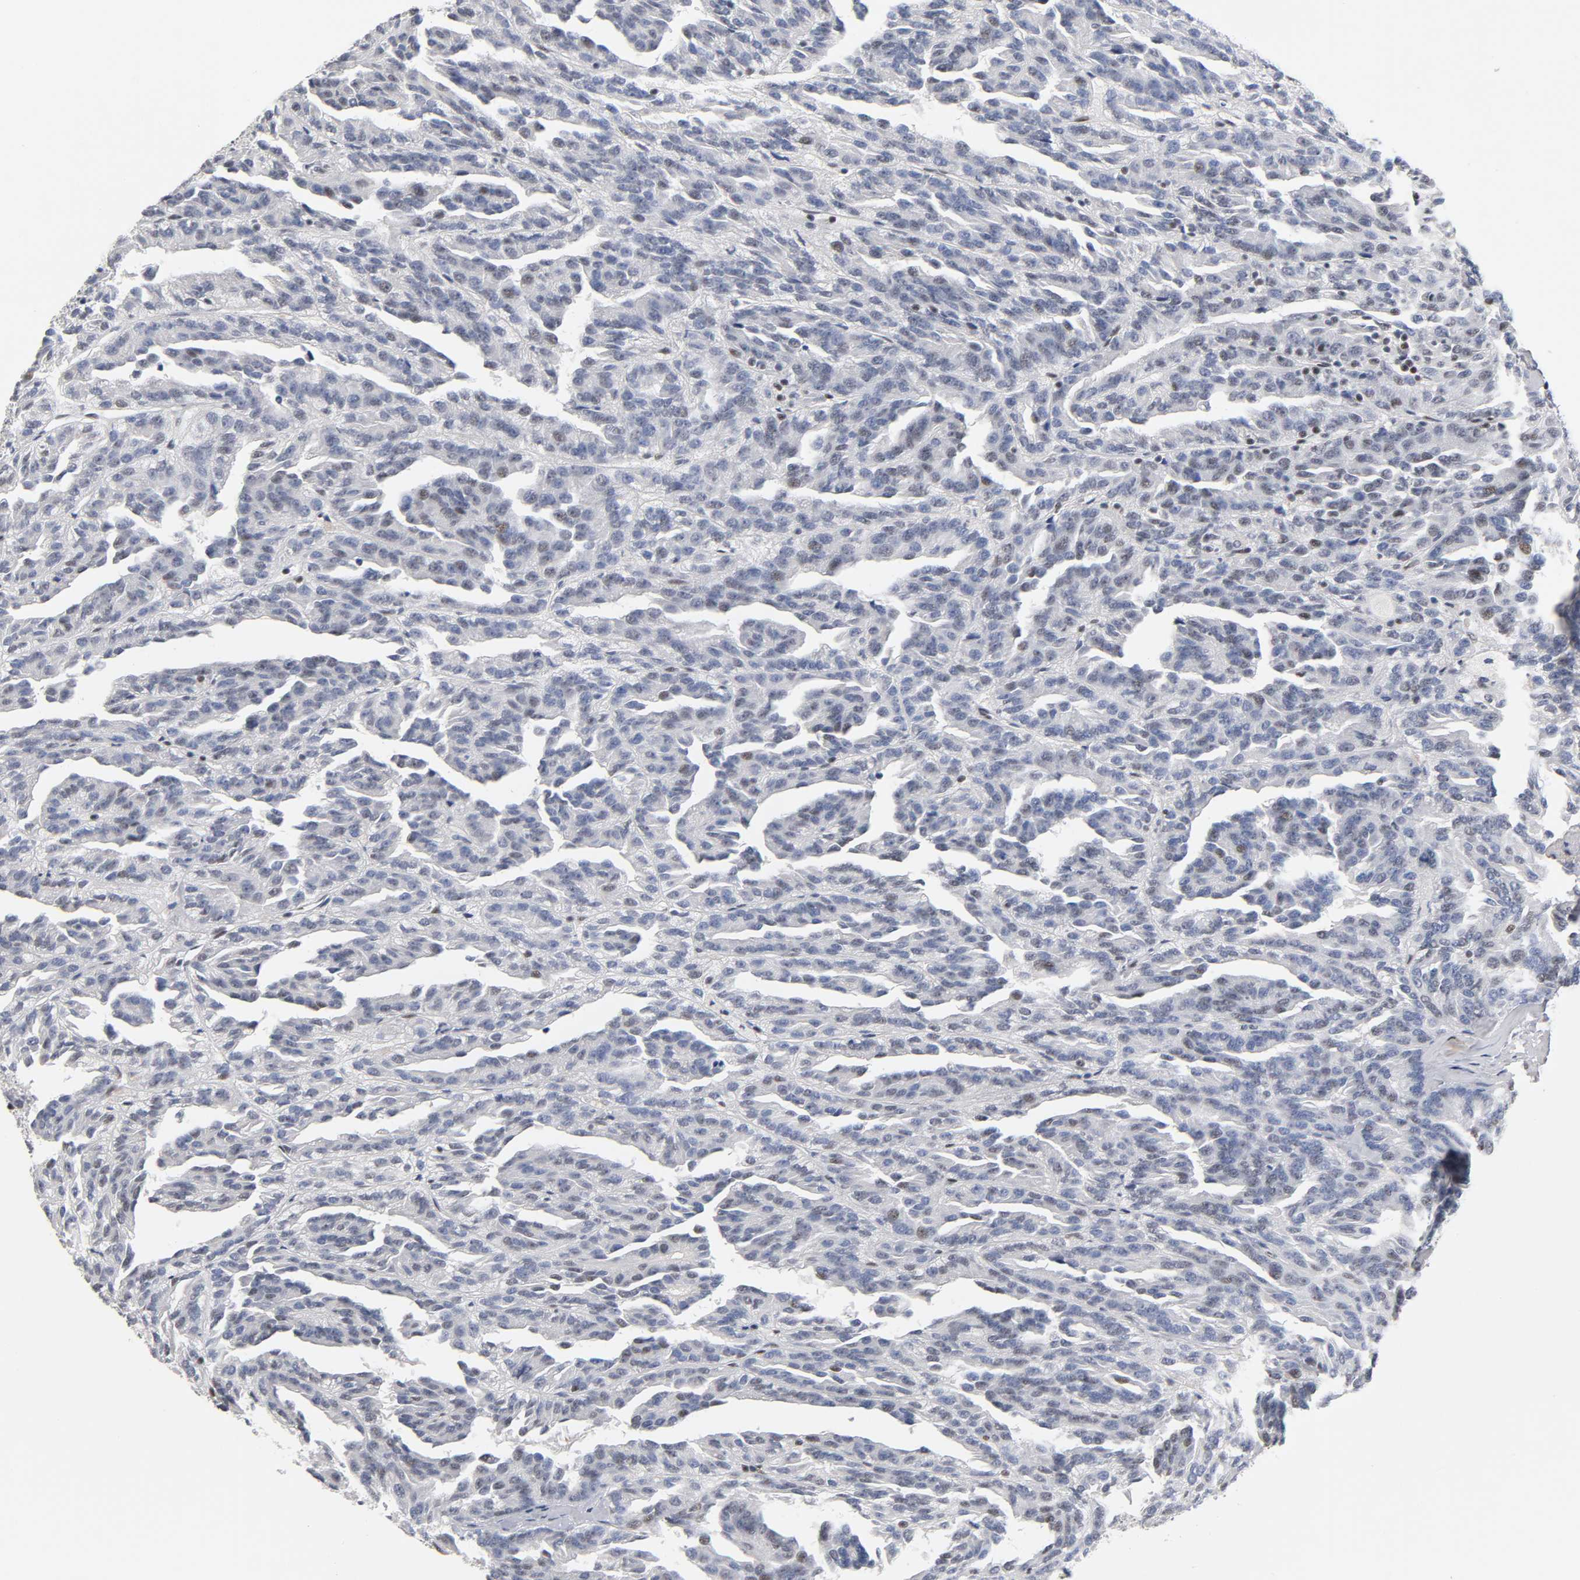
{"staining": {"intensity": "negative", "quantity": "none", "location": "none"}, "tissue": "renal cancer", "cell_type": "Tumor cells", "image_type": "cancer", "snomed": [{"axis": "morphology", "description": "Adenocarcinoma, NOS"}, {"axis": "topography", "description": "Kidney"}], "caption": "DAB immunohistochemical staining of adenocarcinoma (renal) exhibits no significant staining in tumor cells. (Immunohistochemistry, brightfield microscopy, high magnification).", "gene": "SP3", "patient": {"sex": "male", "age": 46}}